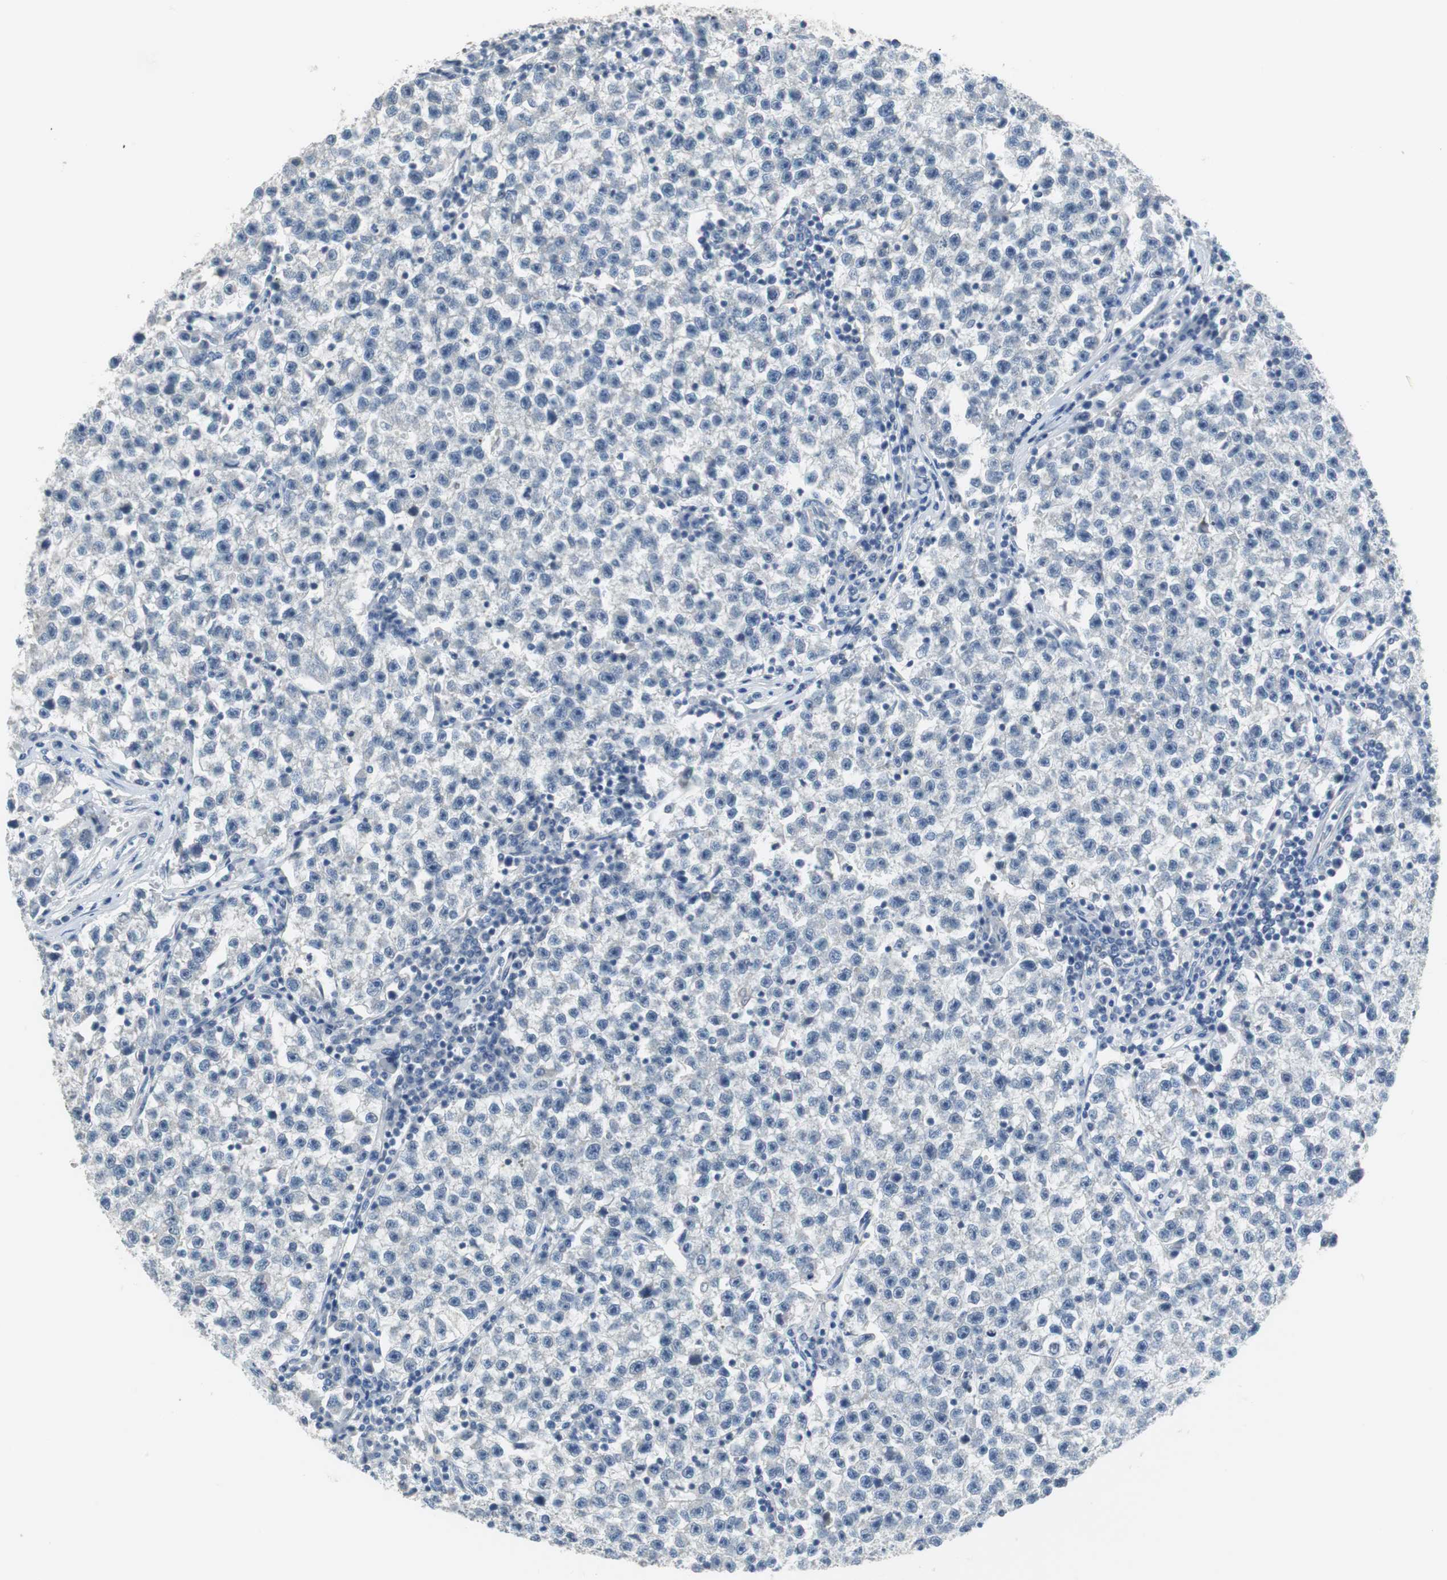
{"staining": {"intensity": "negative", "quantity": "none", "location": "none"}, "tissue": "testis cancer", "cell_type": "Tumor cells", "image_type": "cancer", "snomed": [{"axis": "morphology", "description": "Seminoma, NOS"}, {"axis": "topography", "description": "Testis"}], "caption": "Immunohistochemical staining of seminoma (testis) exhibits no significant positivity in tumor cells.", "gene": "MUC7", "patient": {"sex": "male", "age": 22}}